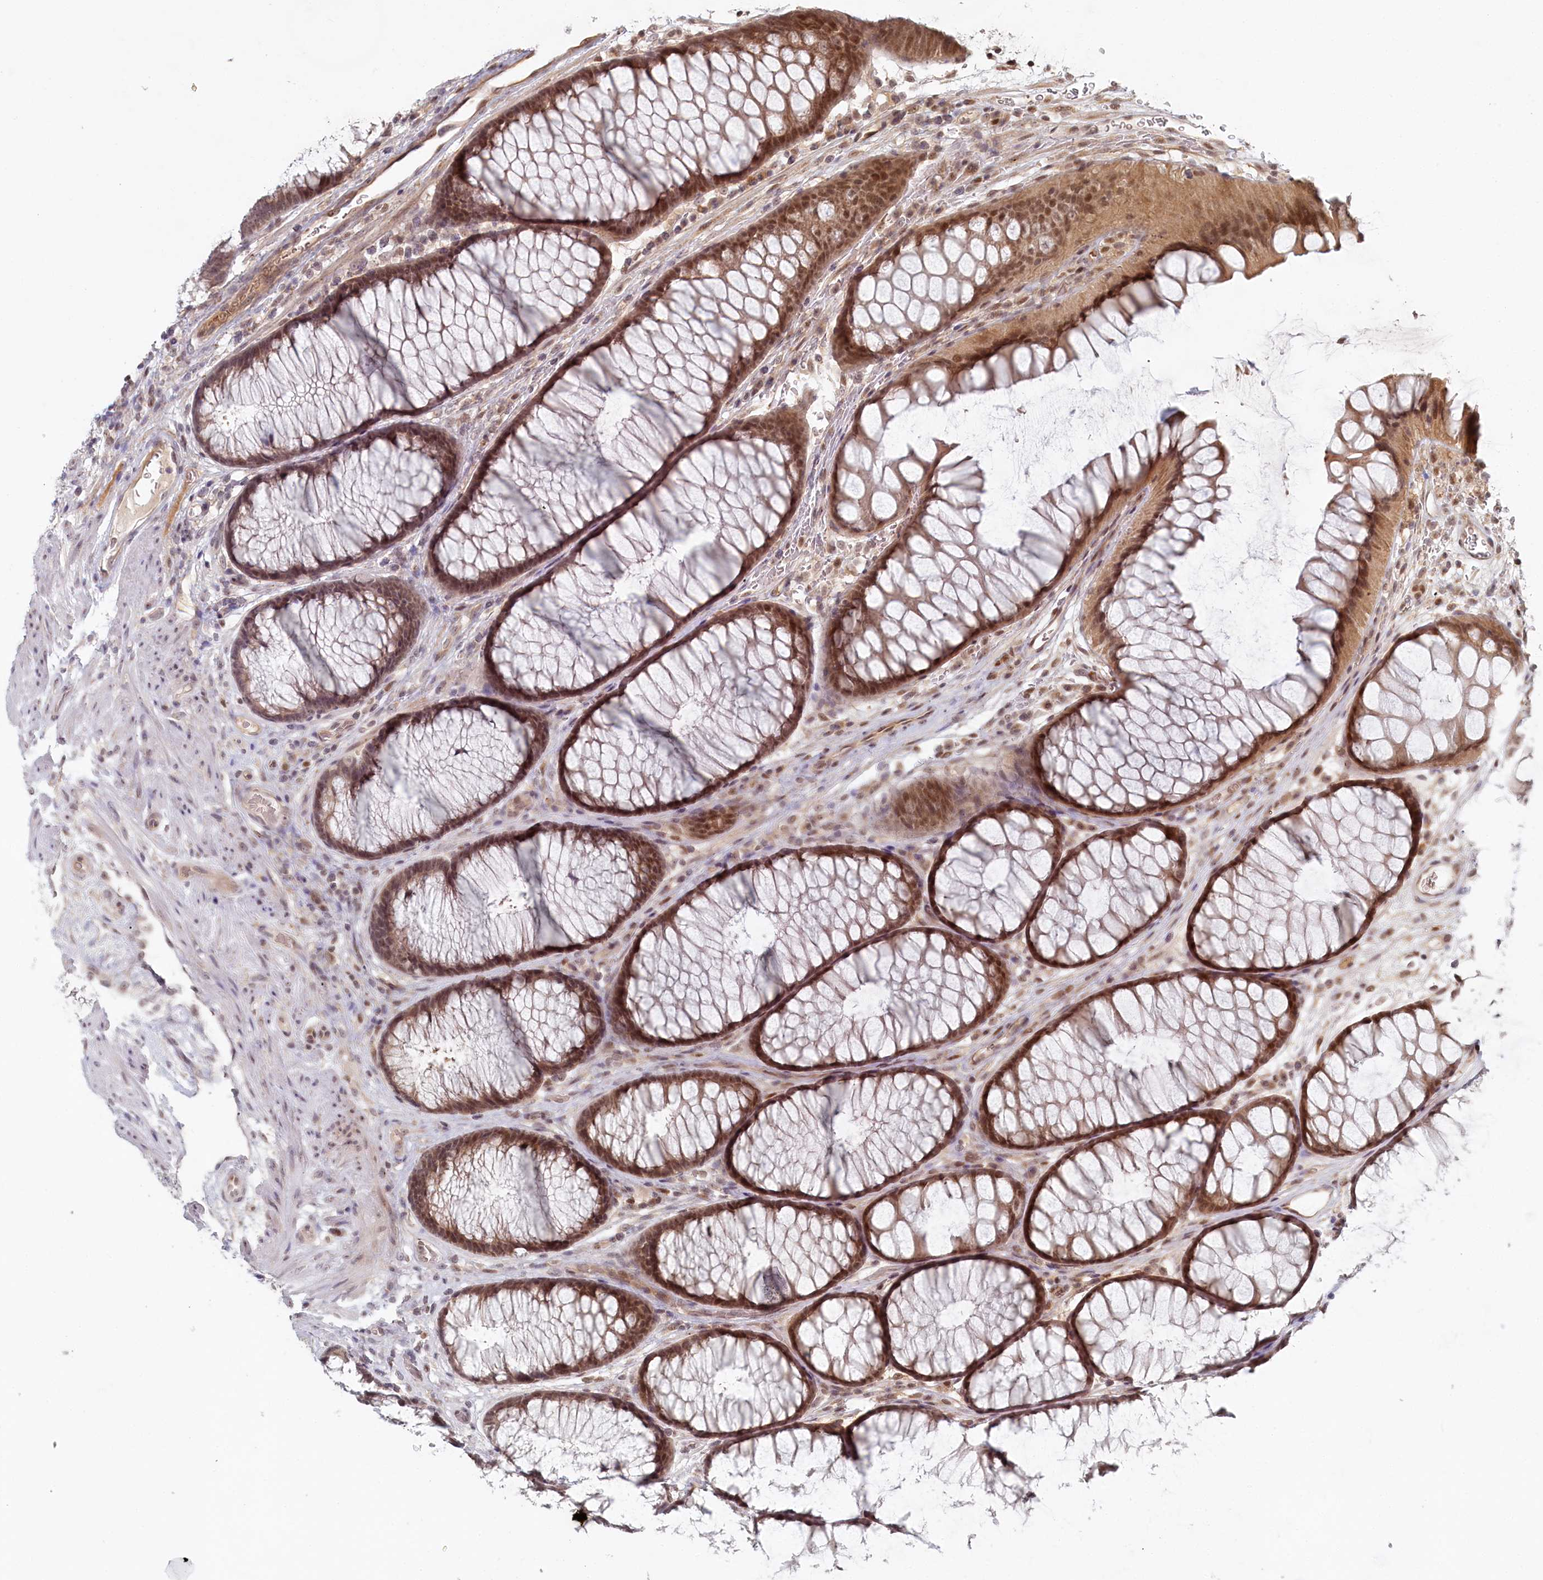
{"staining": {"intensity": "moderate", "quantity": ">75%", "location": "cytoplasmic/membranous"}, "tissue": "colon", "cell_type": "Endothelial cells", "image_type": "normal", "snomed": [{"axis": "morphology", "description": "Normal tissue, NOS"}, {"axis": "topography", "description": "Colon"}], "caption": "This photomicrograph reveals immunohistochemistry staining of normal human colon, with medium moderate cytoplasmic/membranous expression in approximately >75% of endothelial cells.", "gene": "WAPL", "patient": {"sex": "female", "age": 82}}